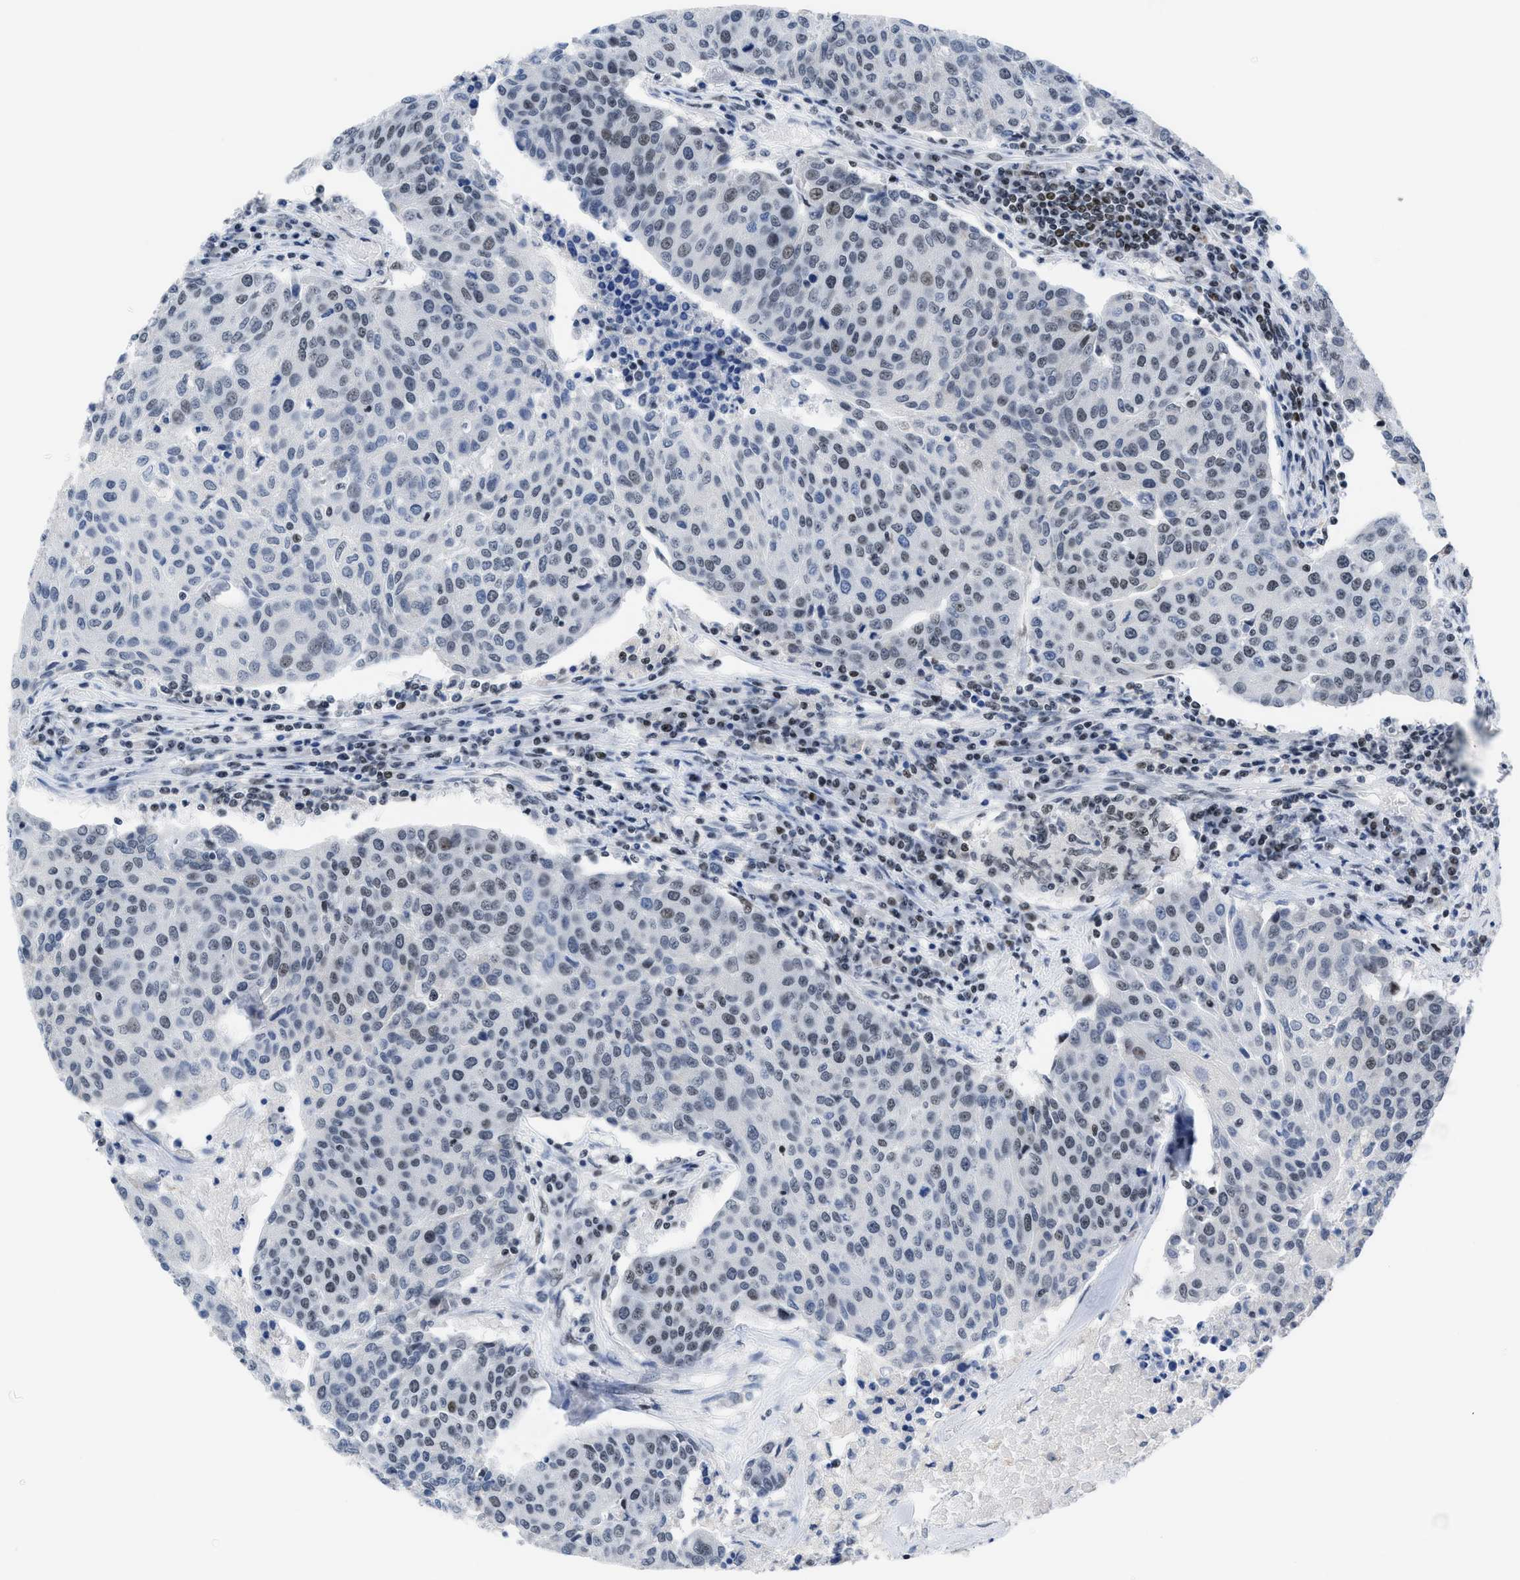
{"staining": {"intensity": "weak", "quantity": "25%-75%", "location": "nuclear"}, "tissue": "urothelial cancer", "cell_type": "Tumor cells", "image_type": "cancer", "snomed": [{"axis": "morphology", "description": "Urothelial carcinoma, High grade"}, {"axis": "topography", "description": "Urinary bladder"}], "caption": "Protein staining demonstrates weak nuclear staining in about 25%-75% of tumor cells in urothelial carcinoma (high-grade).", "gene": "TERF2IP", "patient": {"sex": "female", "age": 85}}